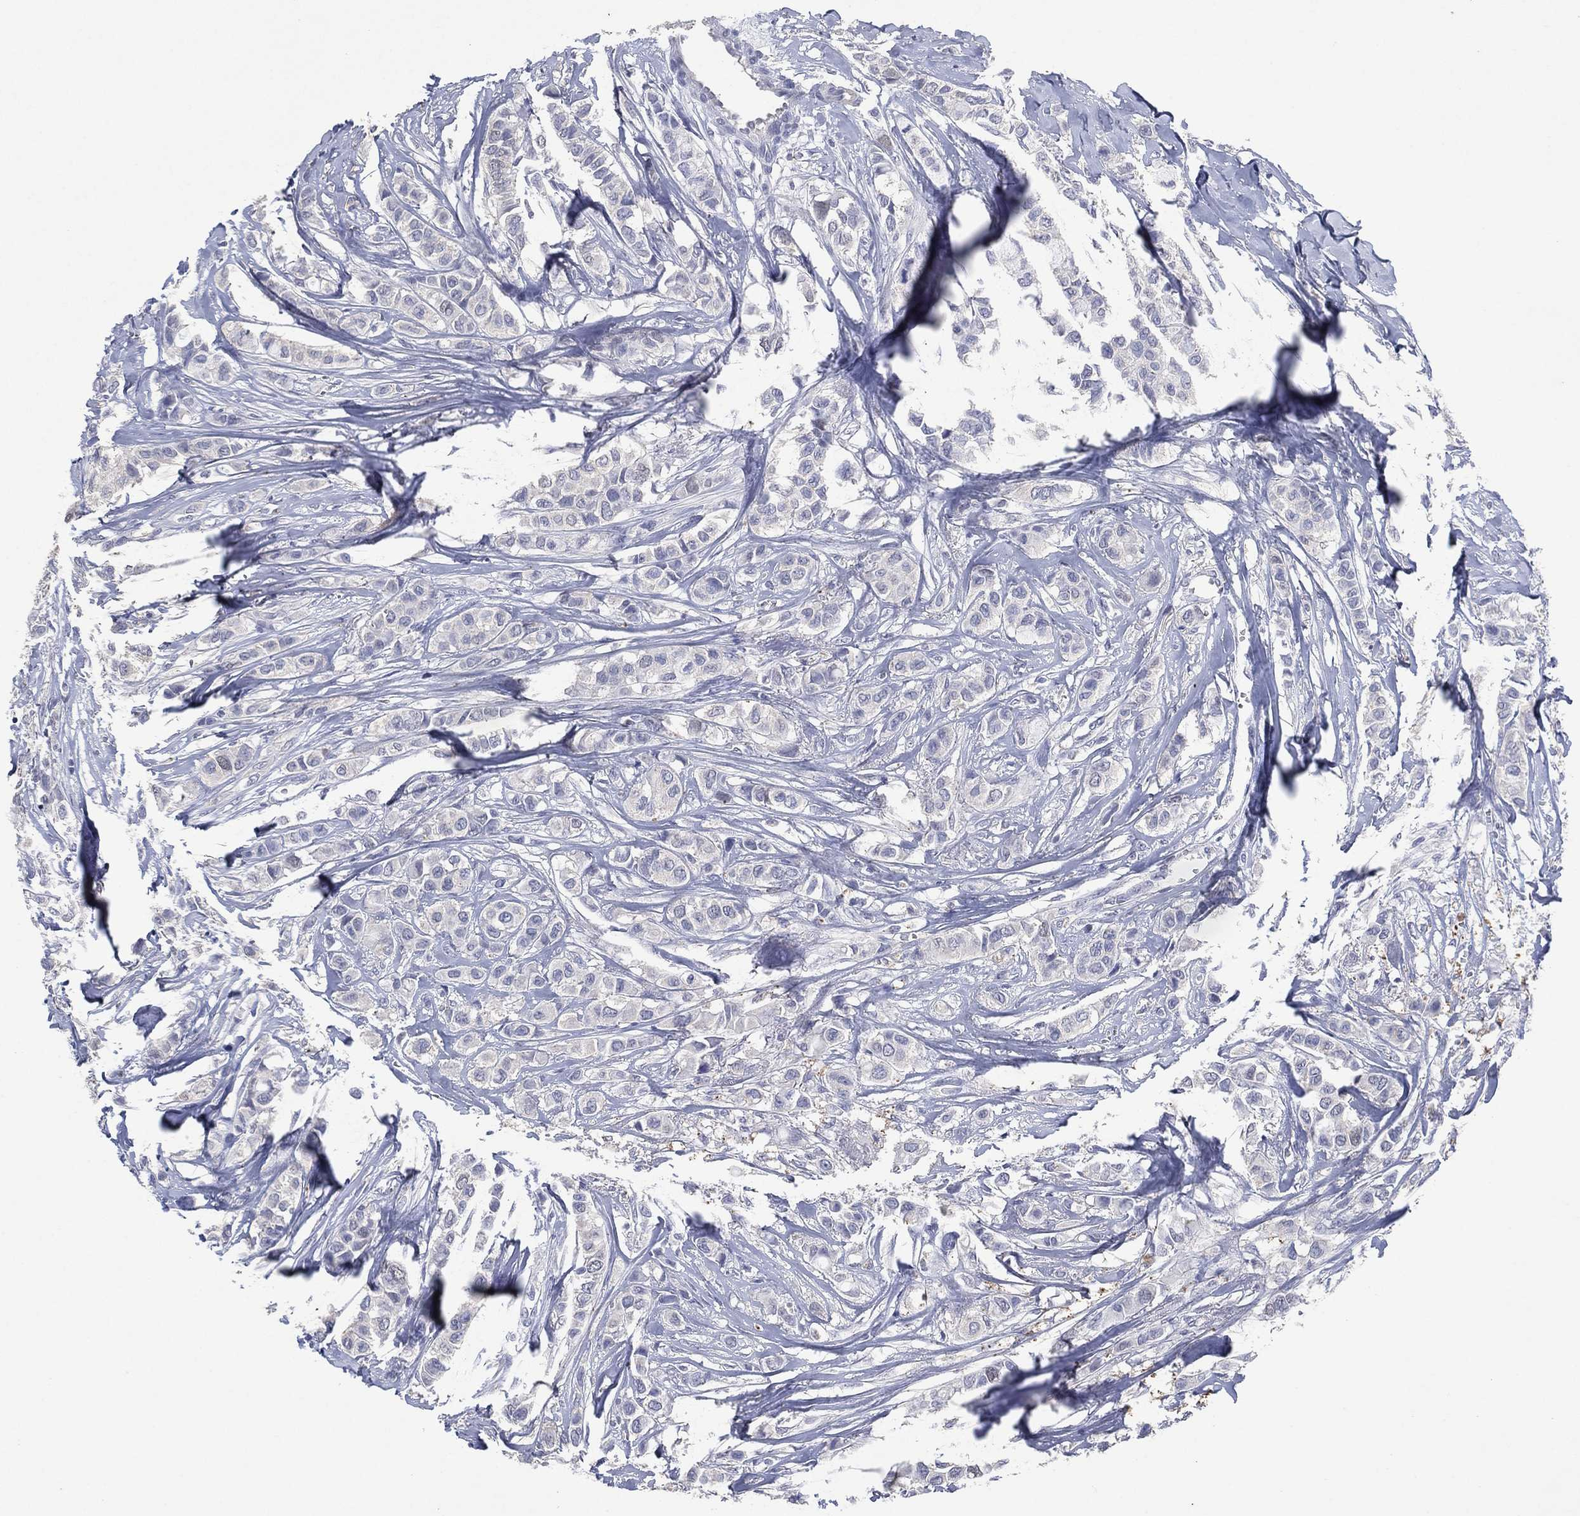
{"staining": {"intensity": "negative", "quantity": "none", "location": "none"}, "tissue": "breast cancer", "cell_type": "Tumor cells", "image_type": "cancer", "snomed": [{"axis": "morphology", "description": "Duct carcinoma"}, {"axis": "topography", "description": "Breast"}], "caption": "Invasive ductal carcinoma (breast) was stained to show a protein in brown. There is no significant positivity in tumor cells.", "gene": "FSCN2", "patient": {"sex": "female", "age": 85}}